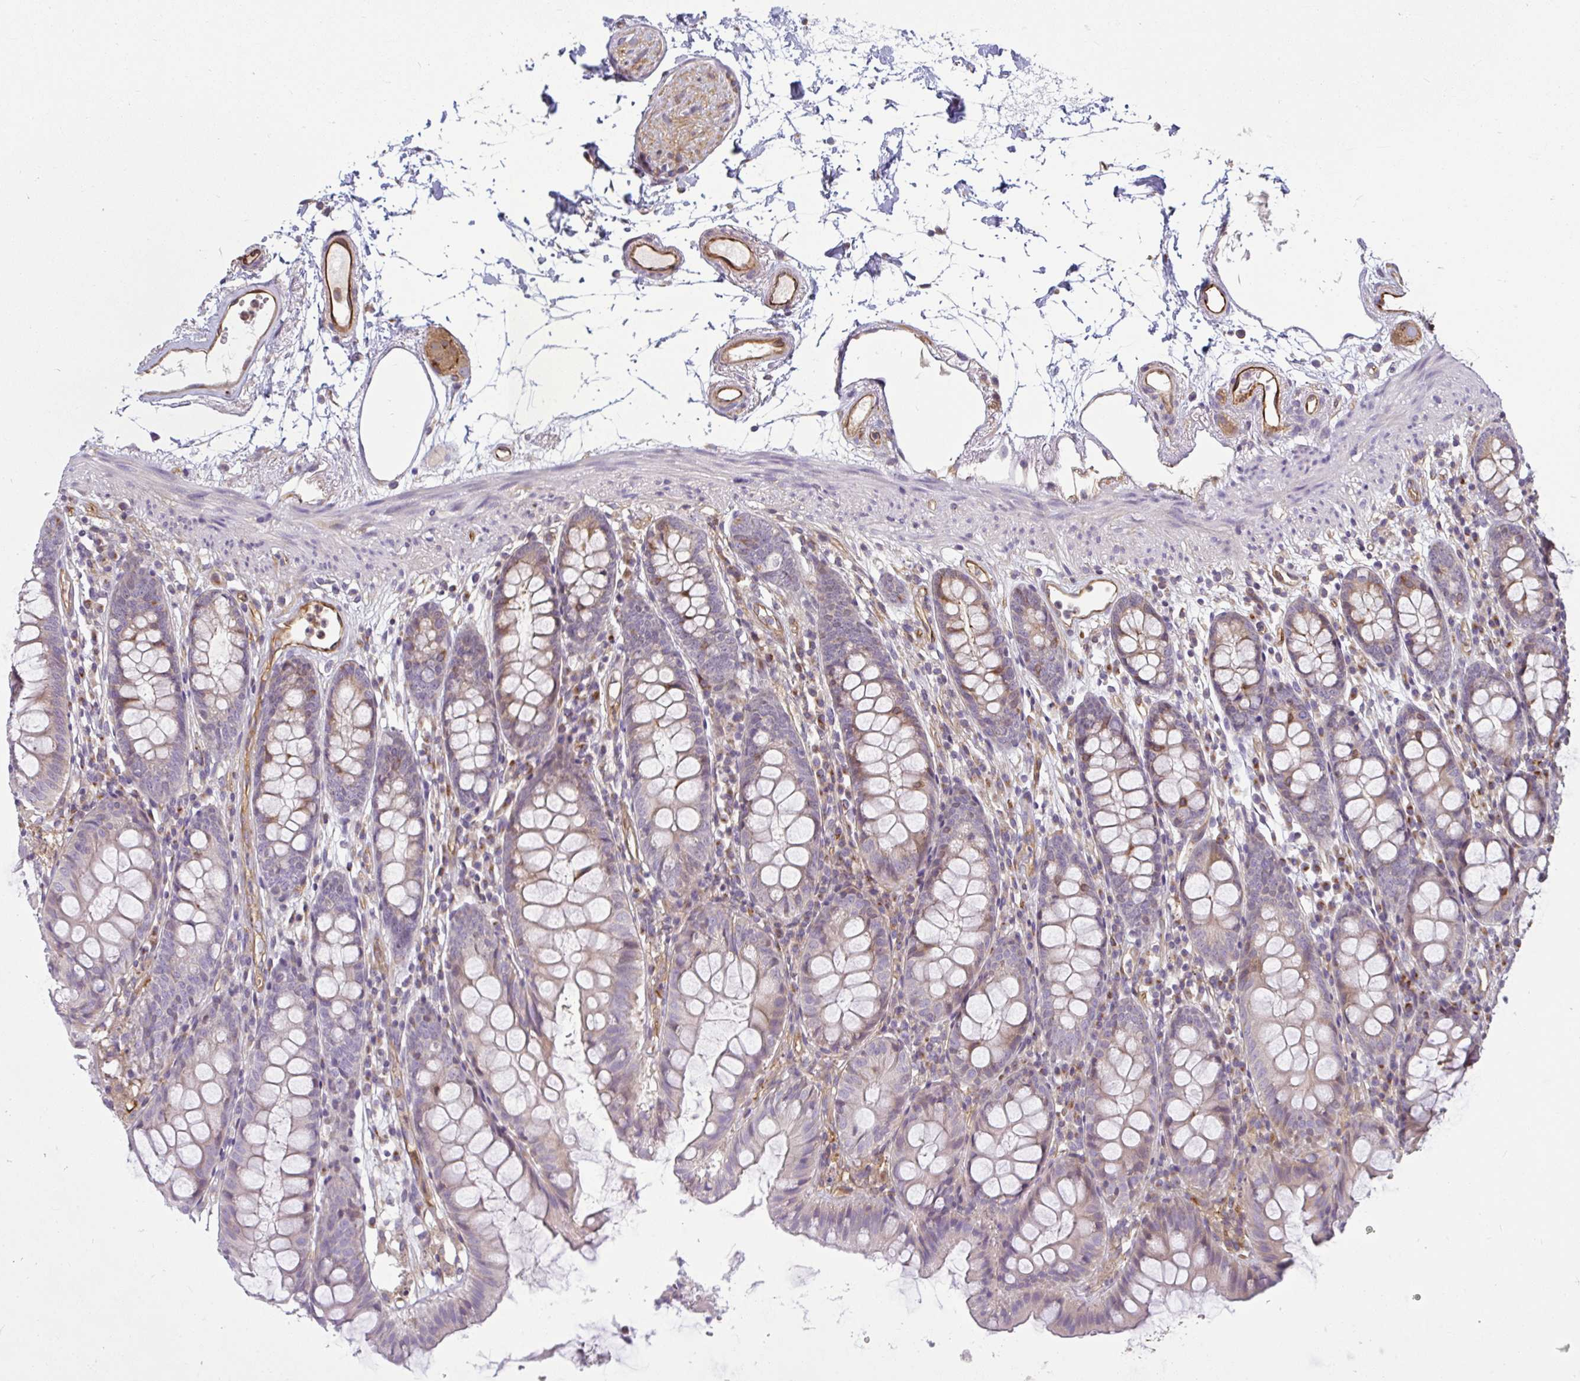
{"staining": {"intensity": "strong", "quantity": ">75%", "location": "cytoplasmic/membranous"}, "tissue": "colon", "cell_type": "Endothelial cells", "image_type": "normal", "snomed": [{"axis": "morphology", "description": "Normal tissue, NOS"}, {"axis": "topography", "description": "Colon"}], "caption": "Immunohistochemical staining of benign colon displays strong cytoplasmic/membranous protein expression in about >75% of endothelial cells.", "gene": "IFIT3", "patient": {"sex": "female", "age": 84}}